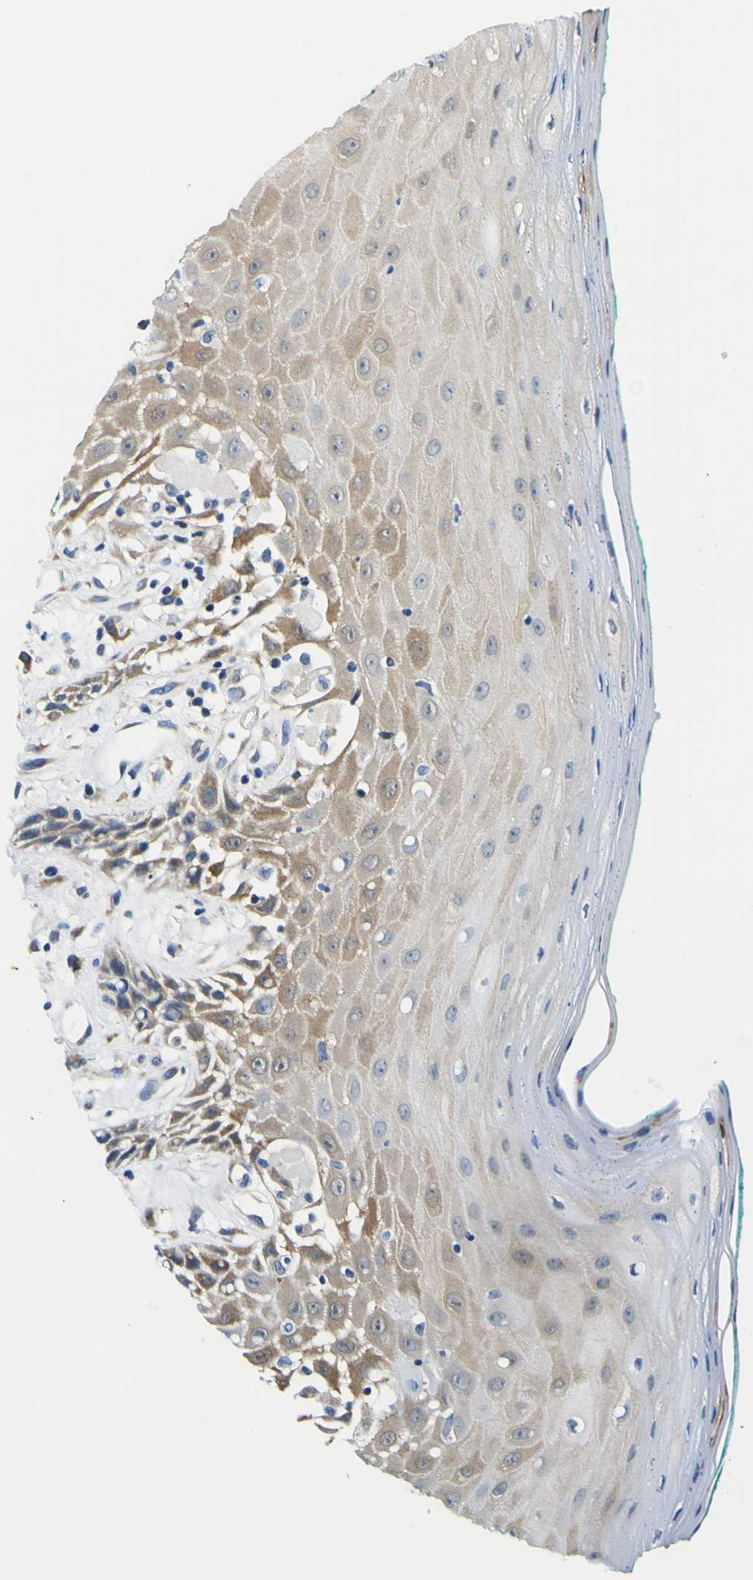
{"staining": {"intensity": "moderate", "quantity": ">75%", "location": "cytoplasmic/membranous"}, "tissue": "oral mucosa", "cell_type": "Squamous epithelial cells", "image_type": "normal", "snomed": [{"axis": "morphology", "description": "Normal tissue, NOS"}, {"axis": "morphology", "description": "Squamous cell carcinoma, NOS"}, {"axis": "topography", "description": "Skeletal muscle"}, {"axis": "topography", "description": "Oral tissue"}, {"axis": "topography", "description": "Head-Neck"}], "caption": "Human oral mucosa stained for a protein (brown) demonstrates moderate cytoplasmic/membranous positive positivity in about >75% of squamous epithelial cells.", "gene": "NLRP3", "patient": {"sex": "female", "age": 84}}